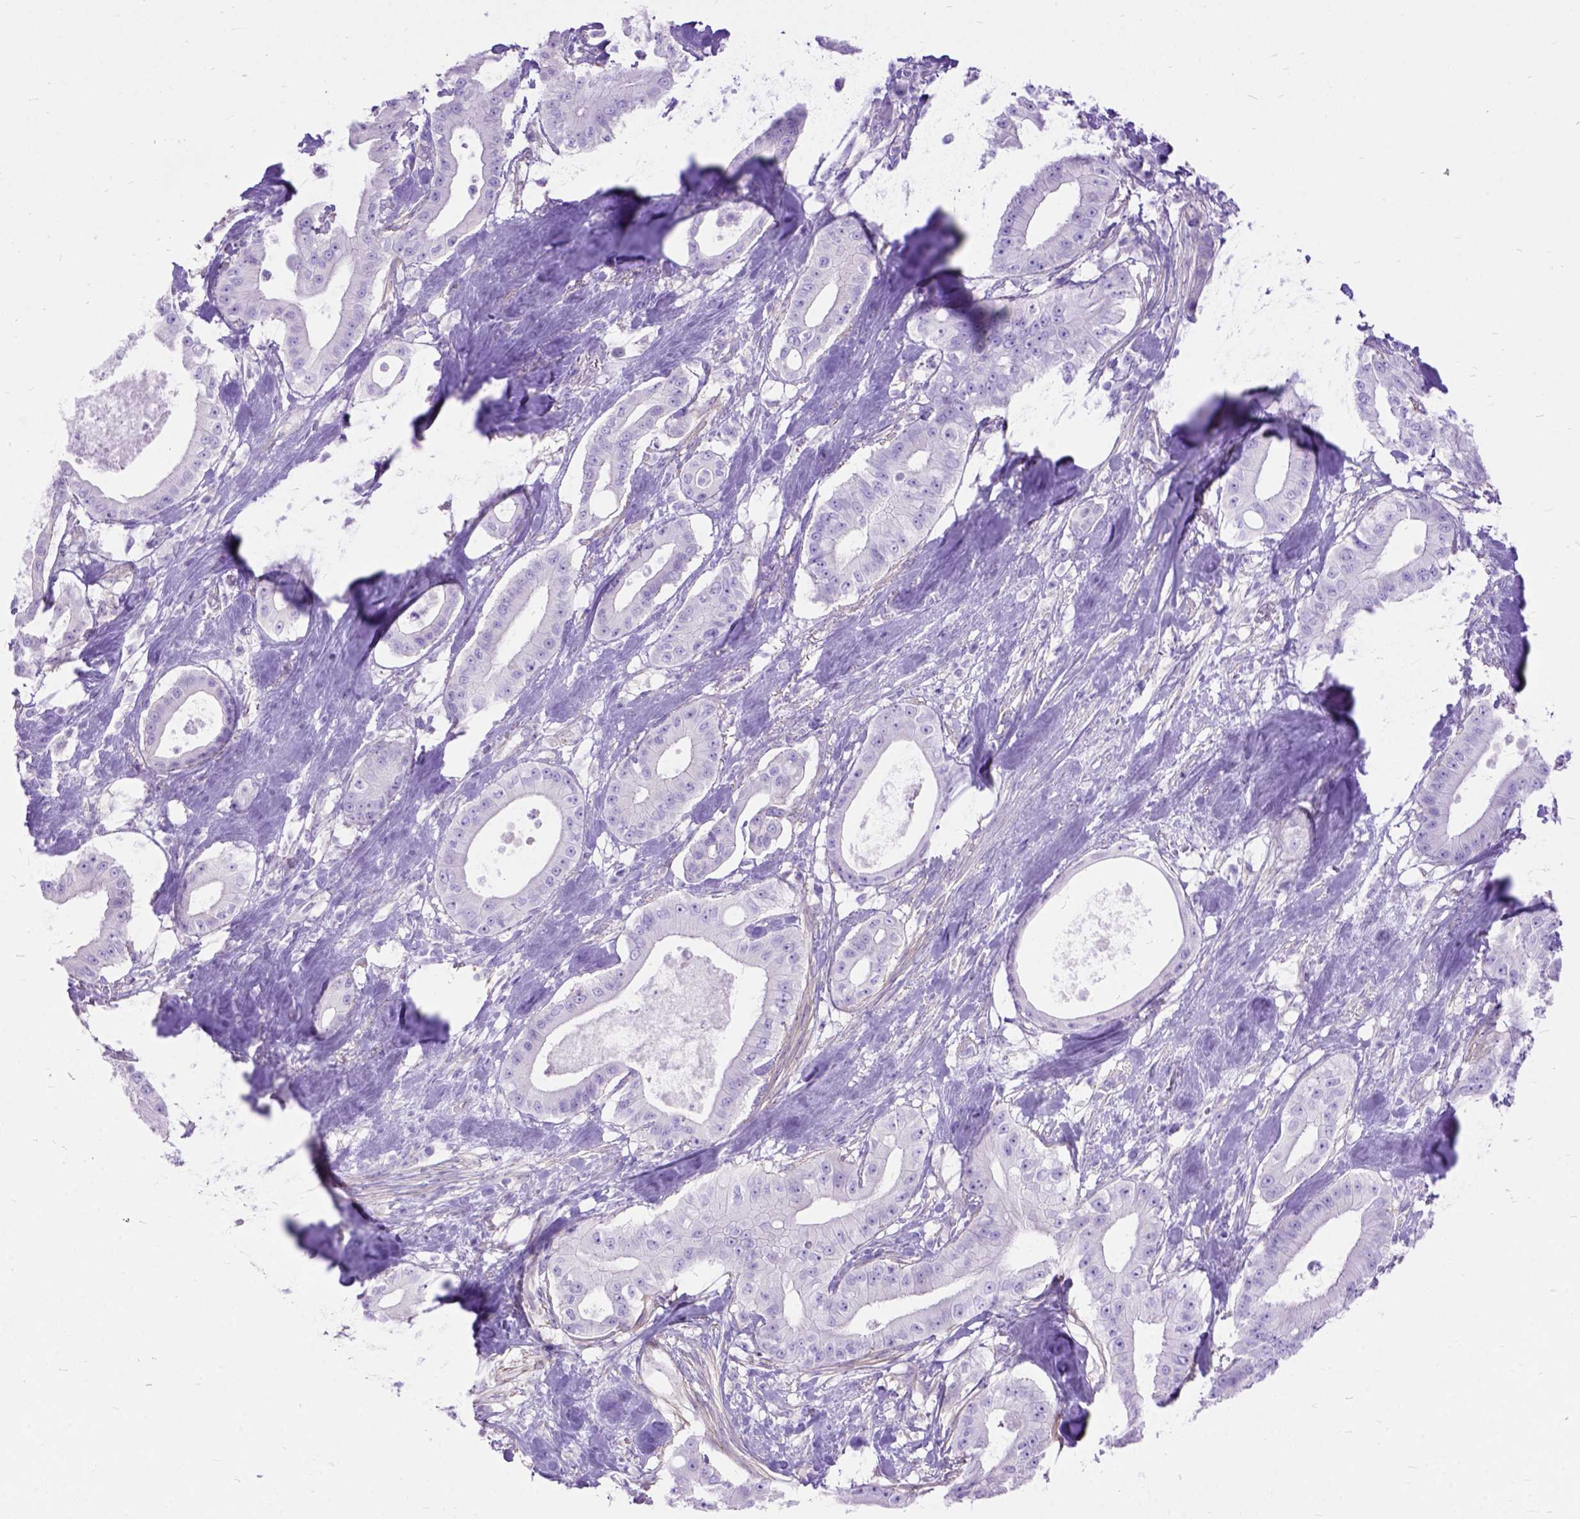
{"staining": {"intensity": "negative", "quantity": "none", "location": "none"}, "tissue": "pancreatic cancer", "cell_type": "Tumor cells", "image_type": "cancer", "snomed": [{"axis": "morphology", "description": "Adenocarcinoma, NOS"}, {"axis": "topography", "description": "Pancreas"}], "caption": "This is a histopathology image of immunohistochemistry staining of pancreatic adenocarcinoma, which shows no expression in tumor cells.", "gene": "ARL9", "patient": {"sex": "male", "age": 71}}